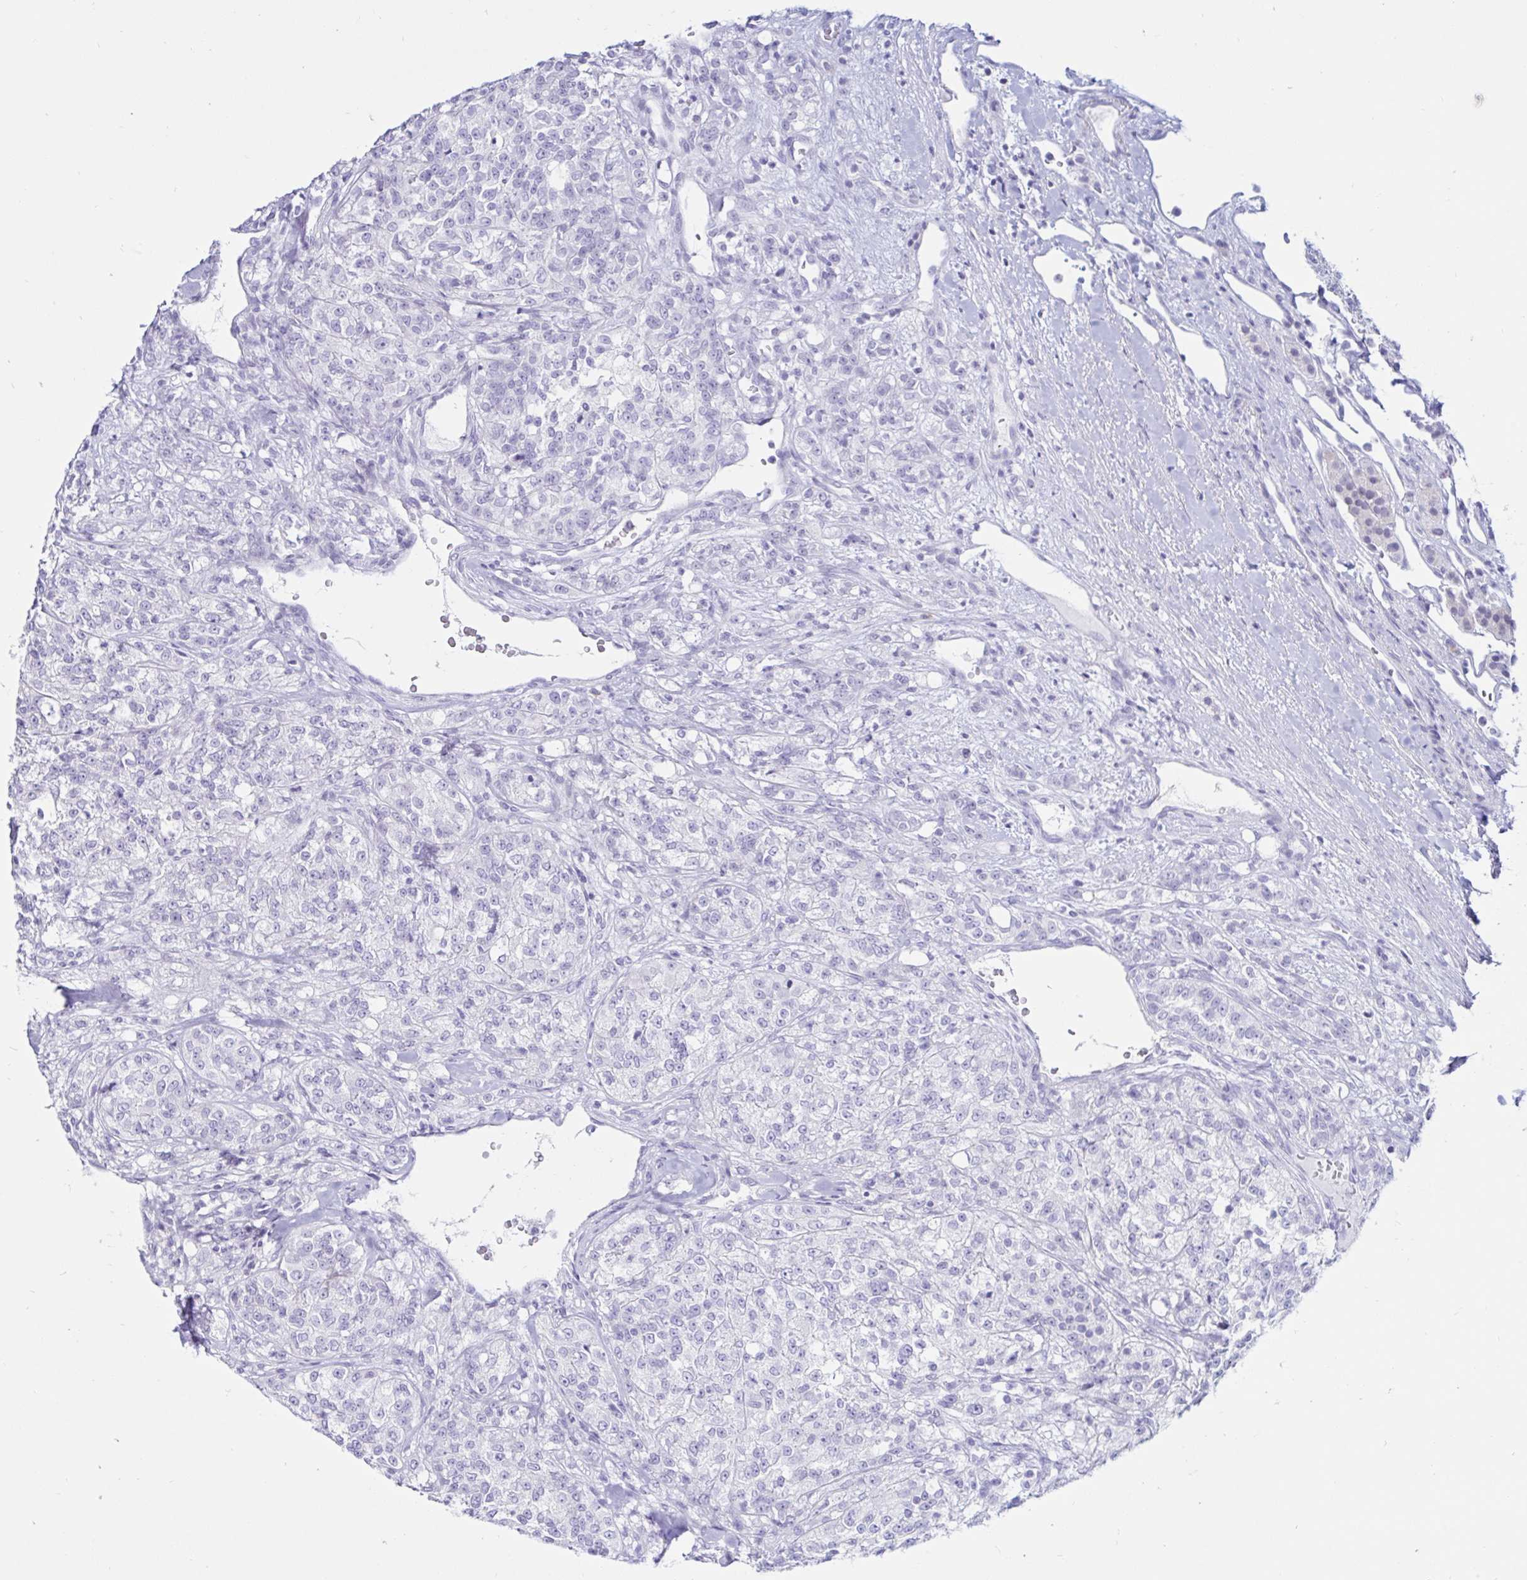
{"staining": {"intensity": "negative", "quantity": "none", "location": "none"}, "tissue": "renal cancer", "cell_type": "Tumor cells", "image_type": "cancer", "snomed": [{"axis": "morphology", "description": "Adenocarcinoma, NOS"}, {"axis": "topography", "description": "Kidney"}], "caption": "IHC image of human renal cancer (adenocarcinoma) stained for a protein (brown), which exhibits no positivity in tumor cells.", "gene": "BEST1", "patient": {"sex": "female", "age": 63}}